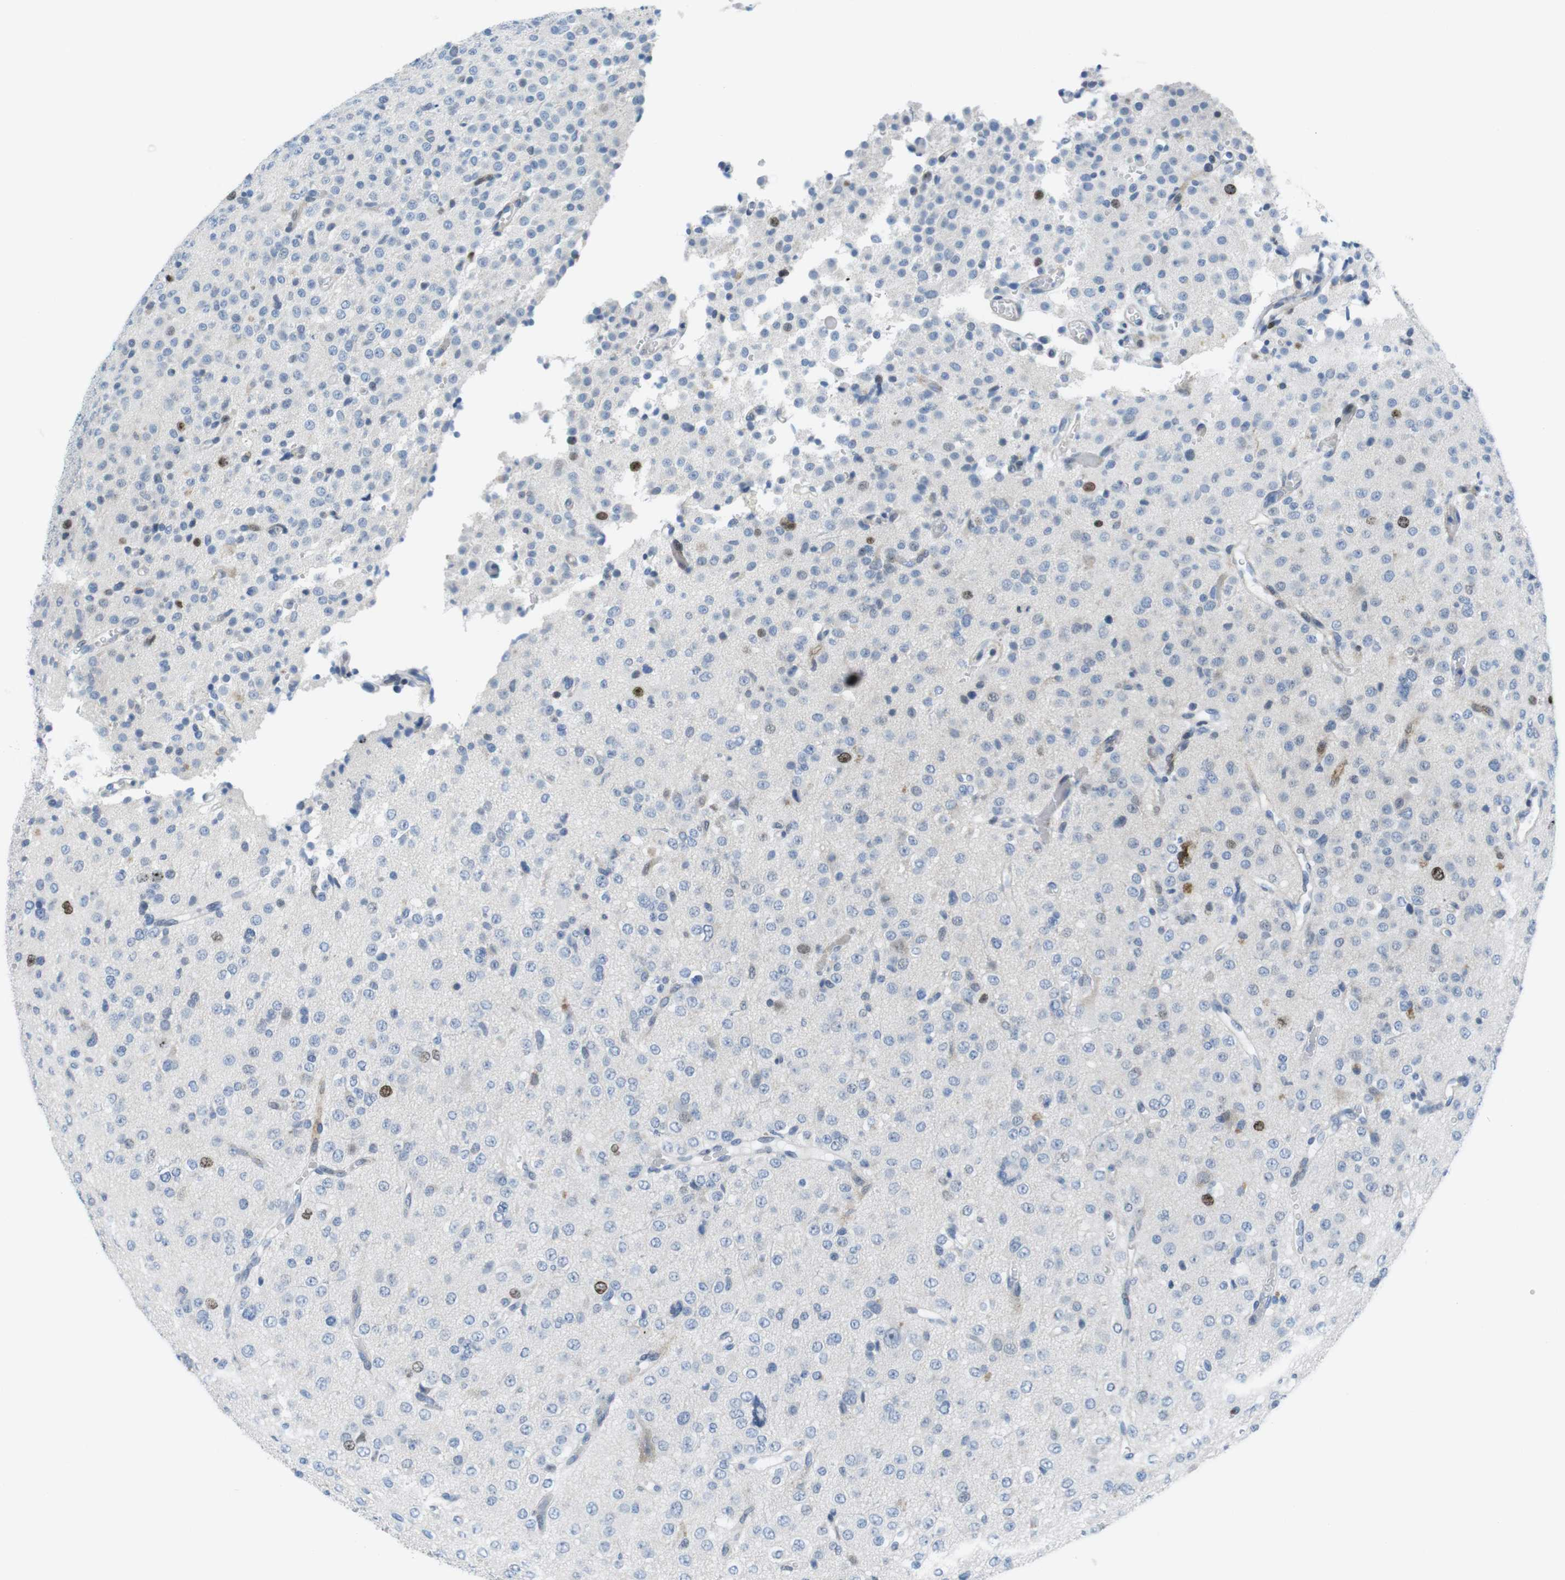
{"staining": {"intensity": "moderate", "quantity": "<25%", "location": "nuclear"}, "tissue": "glioma", "cell_type": "Tumor cells", "image_type": "cancer", "snomed": [{"axis": "morphology", "description": "Glioma, malignant, Low grade"}, {"axis": "topography", "description": "Brain"}], "caption": "DAB (3,3'-diaminobenzidine) immunohistochemical staining of human glioma reveals moderate nuclear protein staining in approximately <25% of tumor cells.", "gene": "CHAF1A", "patient": {"sex": "male", "age": 38}}